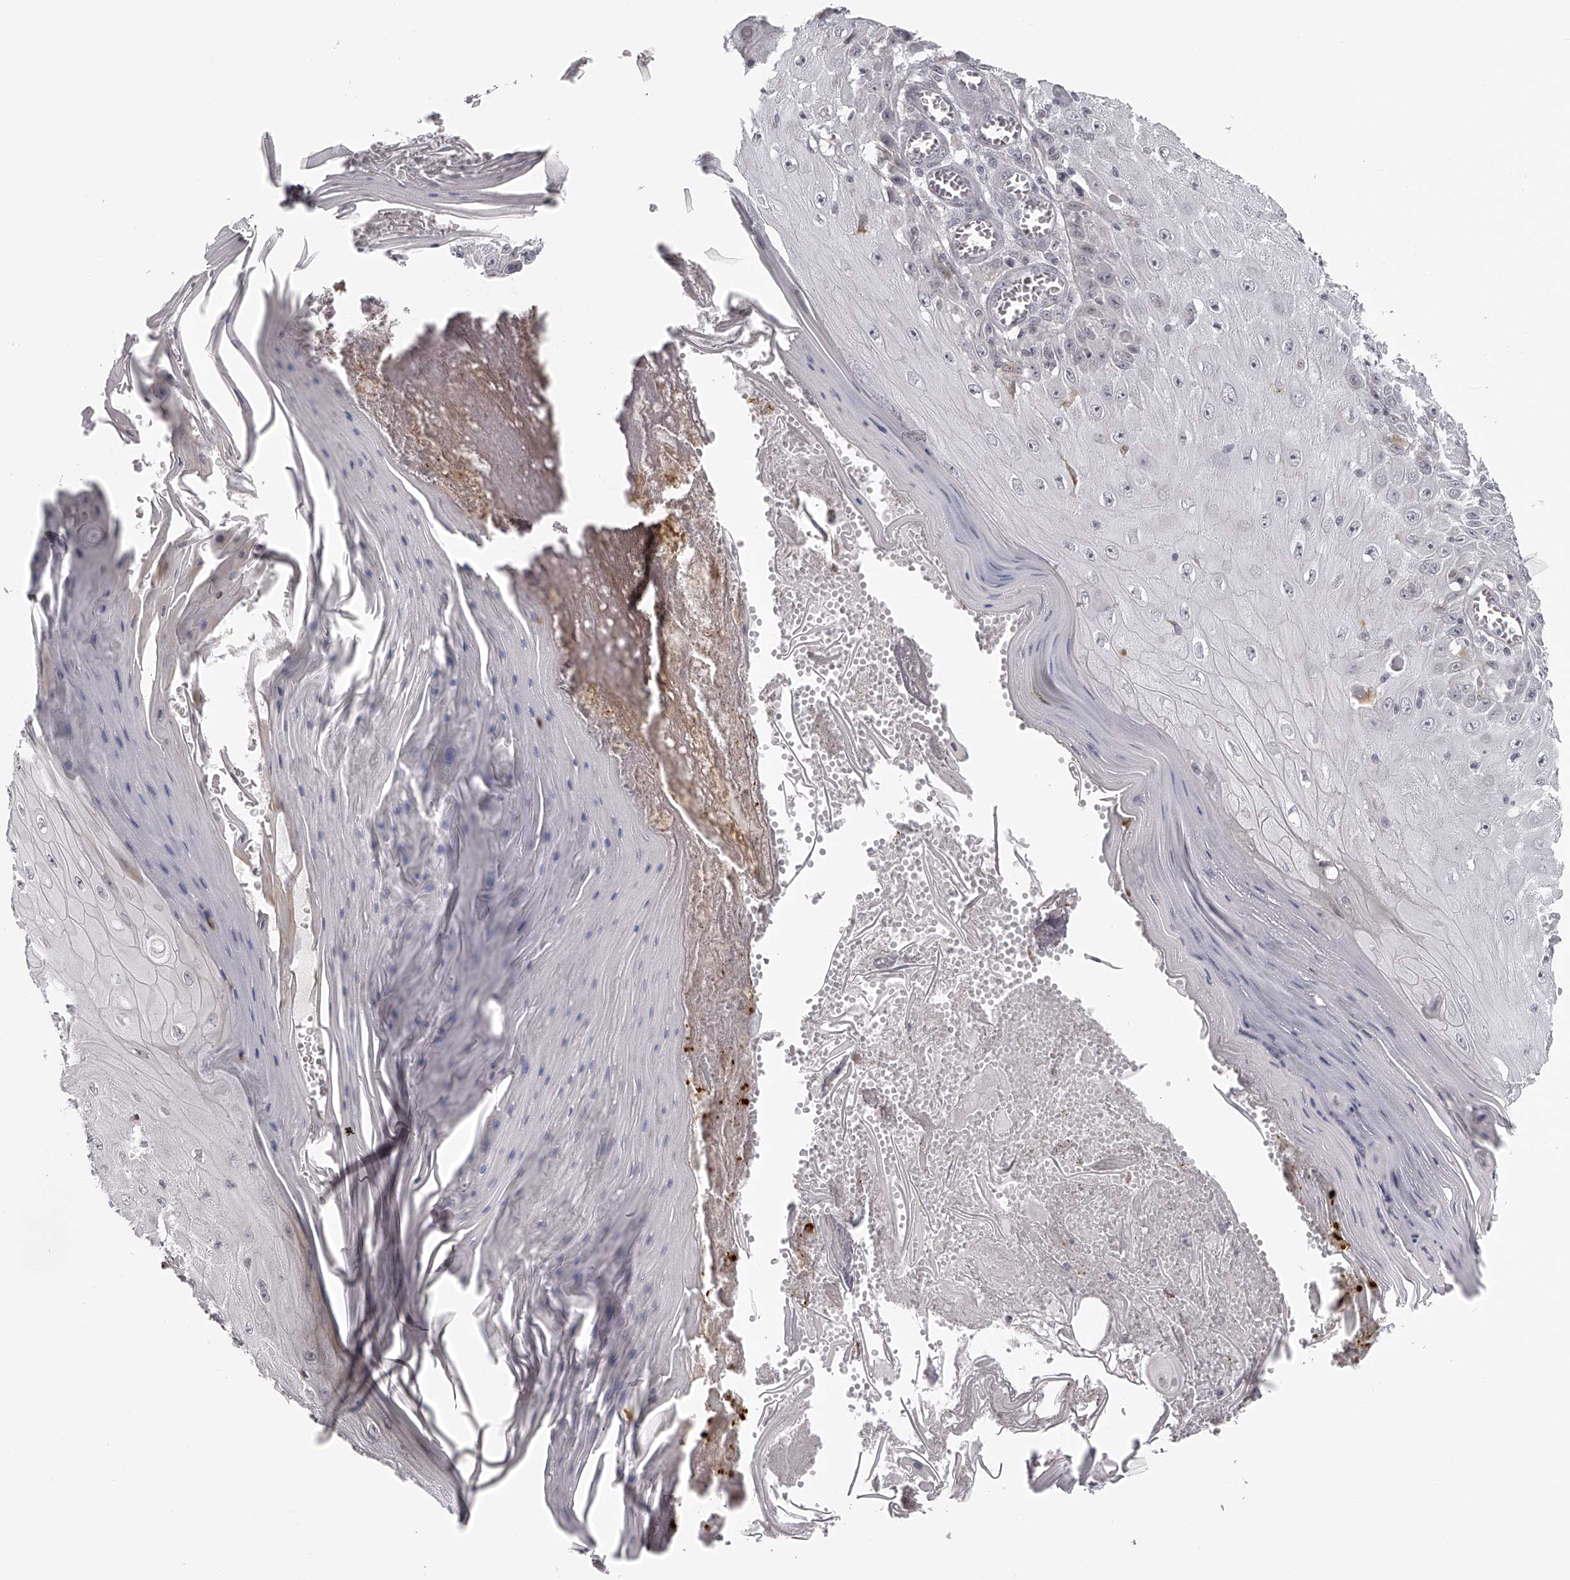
{"staining": {"intensity": "negative", "quantity": "none", "location": "none"}, "tissue": "skin cancer", "cell_type": "Tumor cells", "image_type": "cancer", "snomed": [{"axis": "morphology", "description": "Squamous cell carcinoma, NOS"}, {"axis": "topography", "description": "Skin"}], "caption": "Immunohistochemistry photomicrograph of neoplastic tissue: skin squamous cell carcinoma stained with DAB (3,3'-diaminobenzidine) displays no significant protein expression in tumor cells.", "gene": "RNF220", "patient": {"sex": "female", "age": 73}}